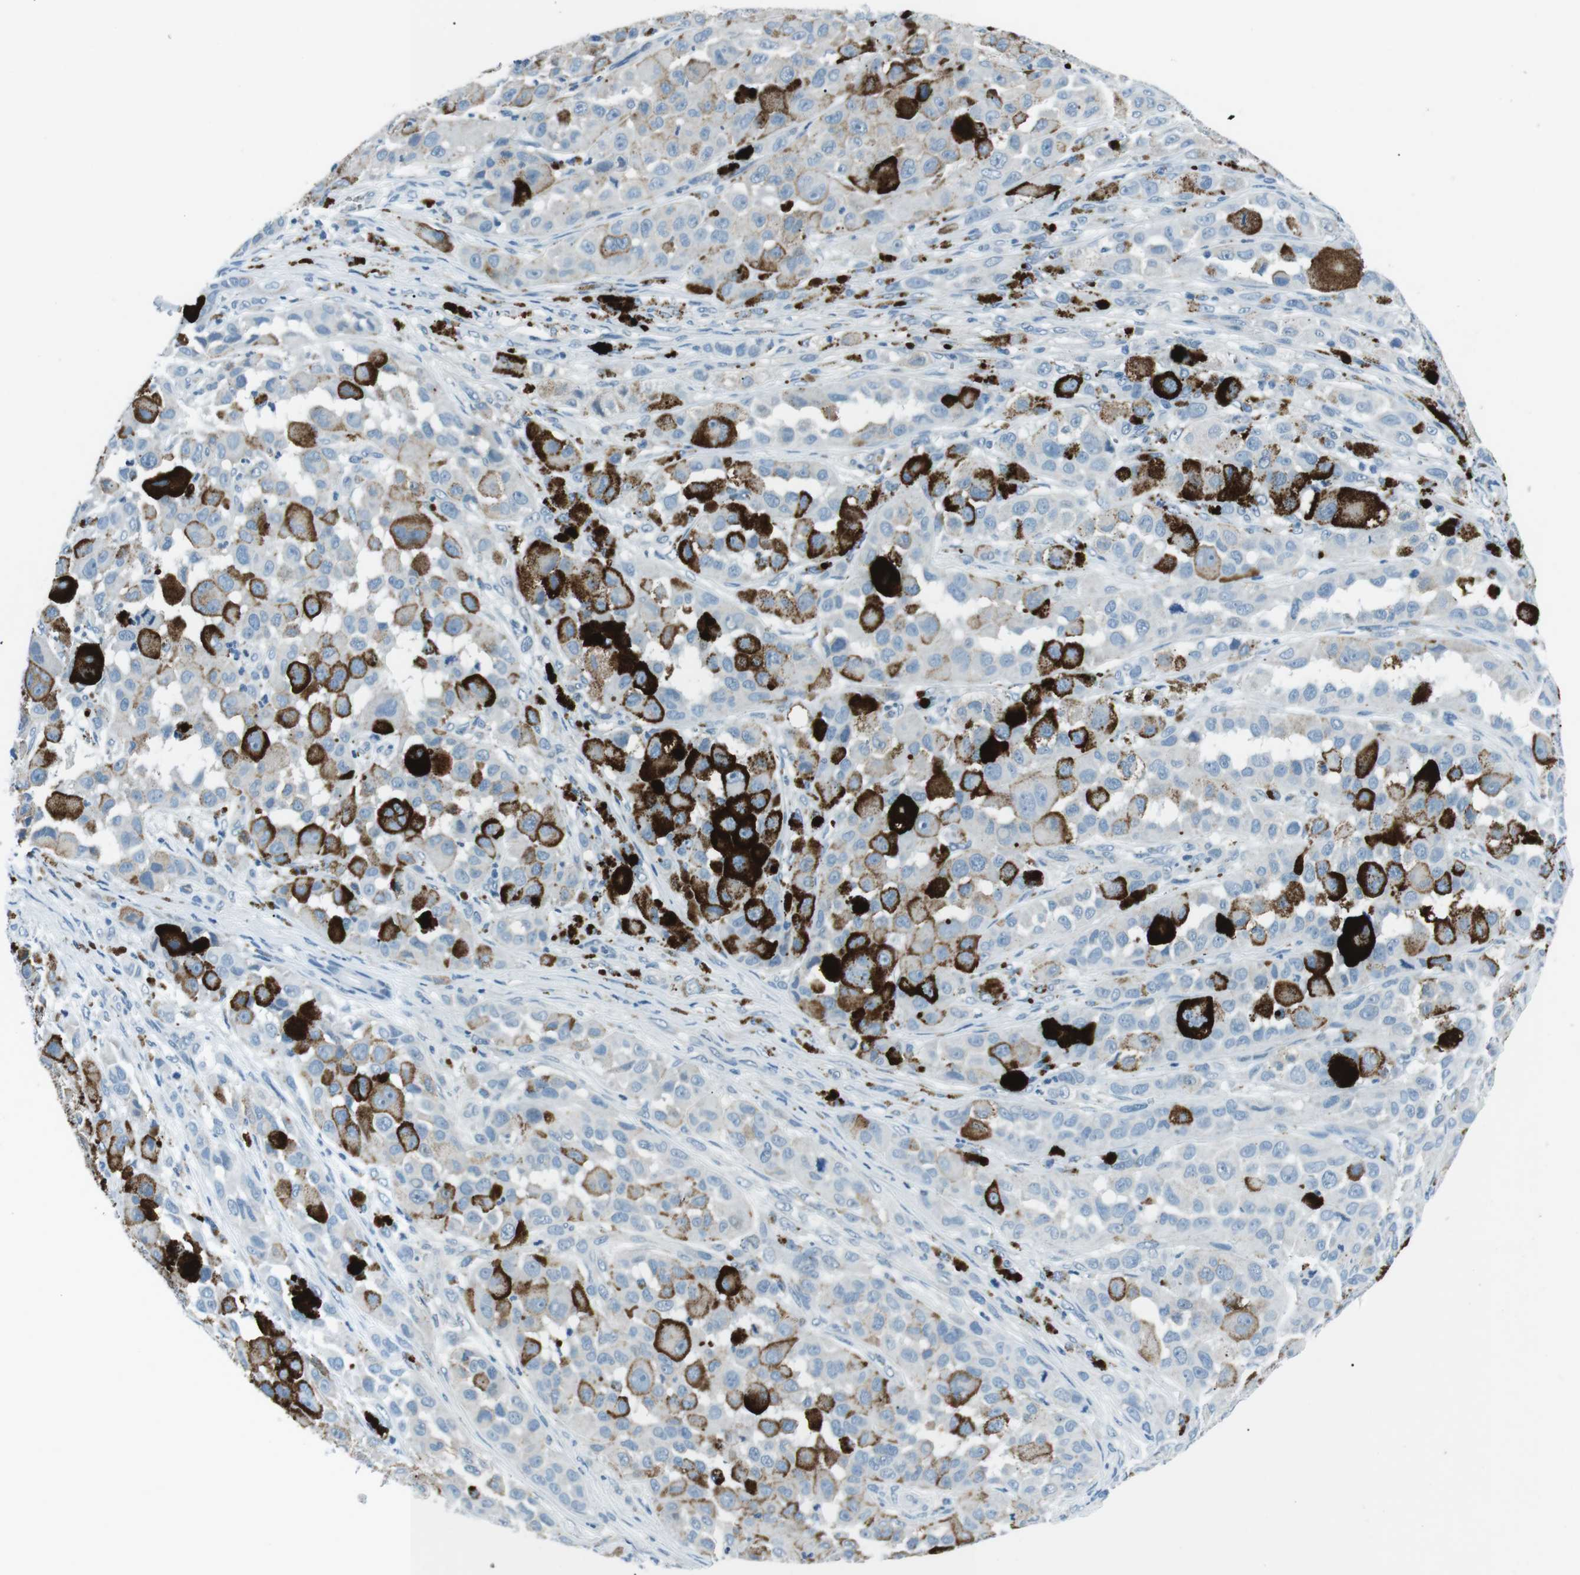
{"staining": {"intensity": "negative", "quantity": "none", "location": "none"}, "tissue": "melanoma", "cell_type": "Tumor cells", "image_type": "cancer", "snomed": [{"axis": "morphology", "description": "Malignant melanoma, NOS"}, {"axis": "topography", "description": "Skin"}], "caption": "High magnification brightfield microscopy of melanoma stained with DAB (3,3'-diaminobenzidine) (brown) and counterstained with hematoxylin (blue): tumor cells show no significant expression. The staining was performed using DAB (3,3'-diaminobenzidine) to visualize the protein expression in brown, while the nuclei were stained in blue with hematoxylin (Magnification: 20x).", "gene": "ST6GAL1", "patient": {"sex": "male", "age": 96}}